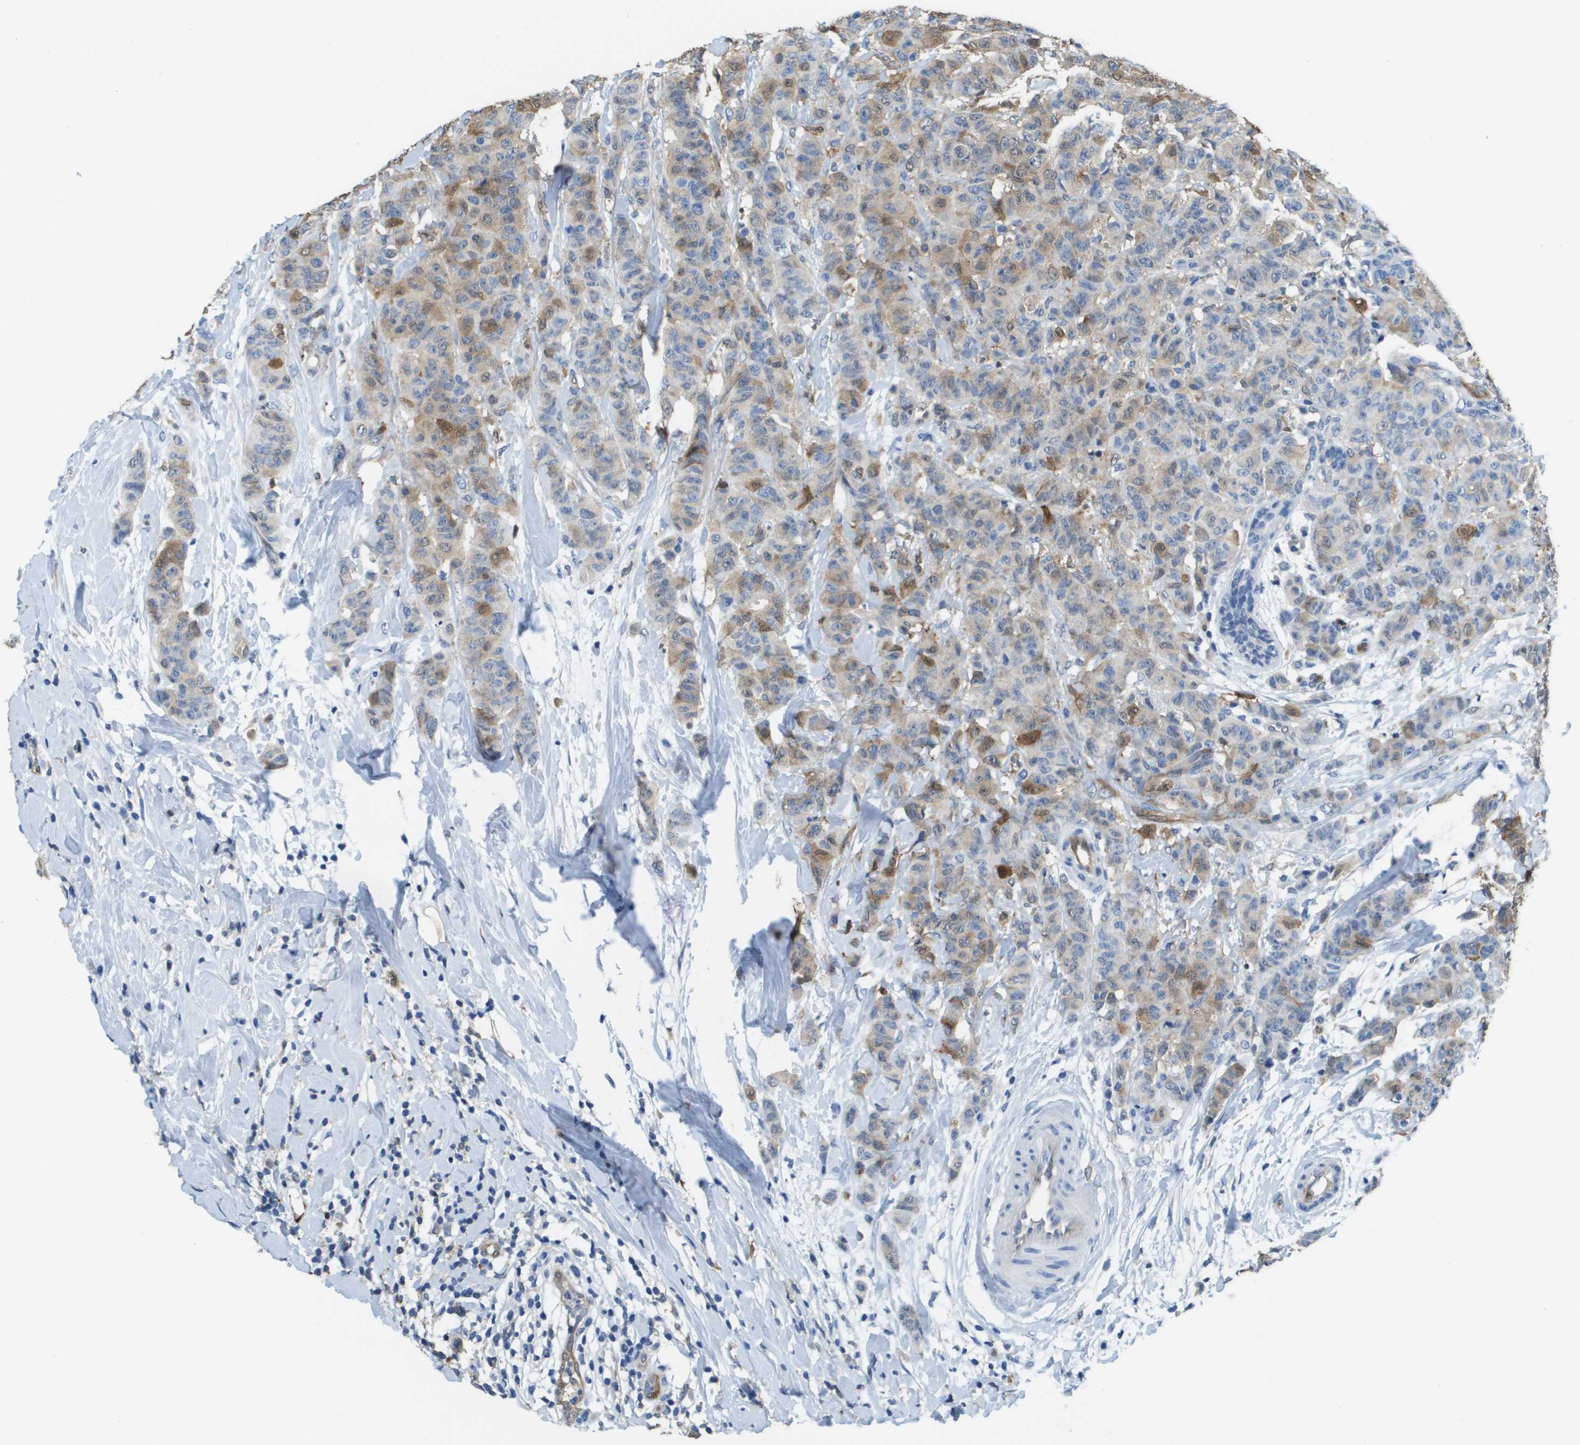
{"staining": {"intensity": "moderate", "quantity": "25%-75%", "location": "cytoplasmic/membranous"}, "tissue": "breast cancer", "cell_type": "Tumor cells", "image_type": "cancer", "snomed": [{"axis": "morphology", "description": "Normal tissue, NOS"}, {"axis": "morphology", "description": "Duct carcinoma"}, {"axis": "topography", "description": "Breast"}], "caption": "Protein staining of breast cancer (intraductal carcinoma) tissue shows moderate cytoplasmic/membranous positivity in approximately 25%-75% of tumor cells.", "gene": "FABP5", "patient": {"sex": "female", "age": 40}}